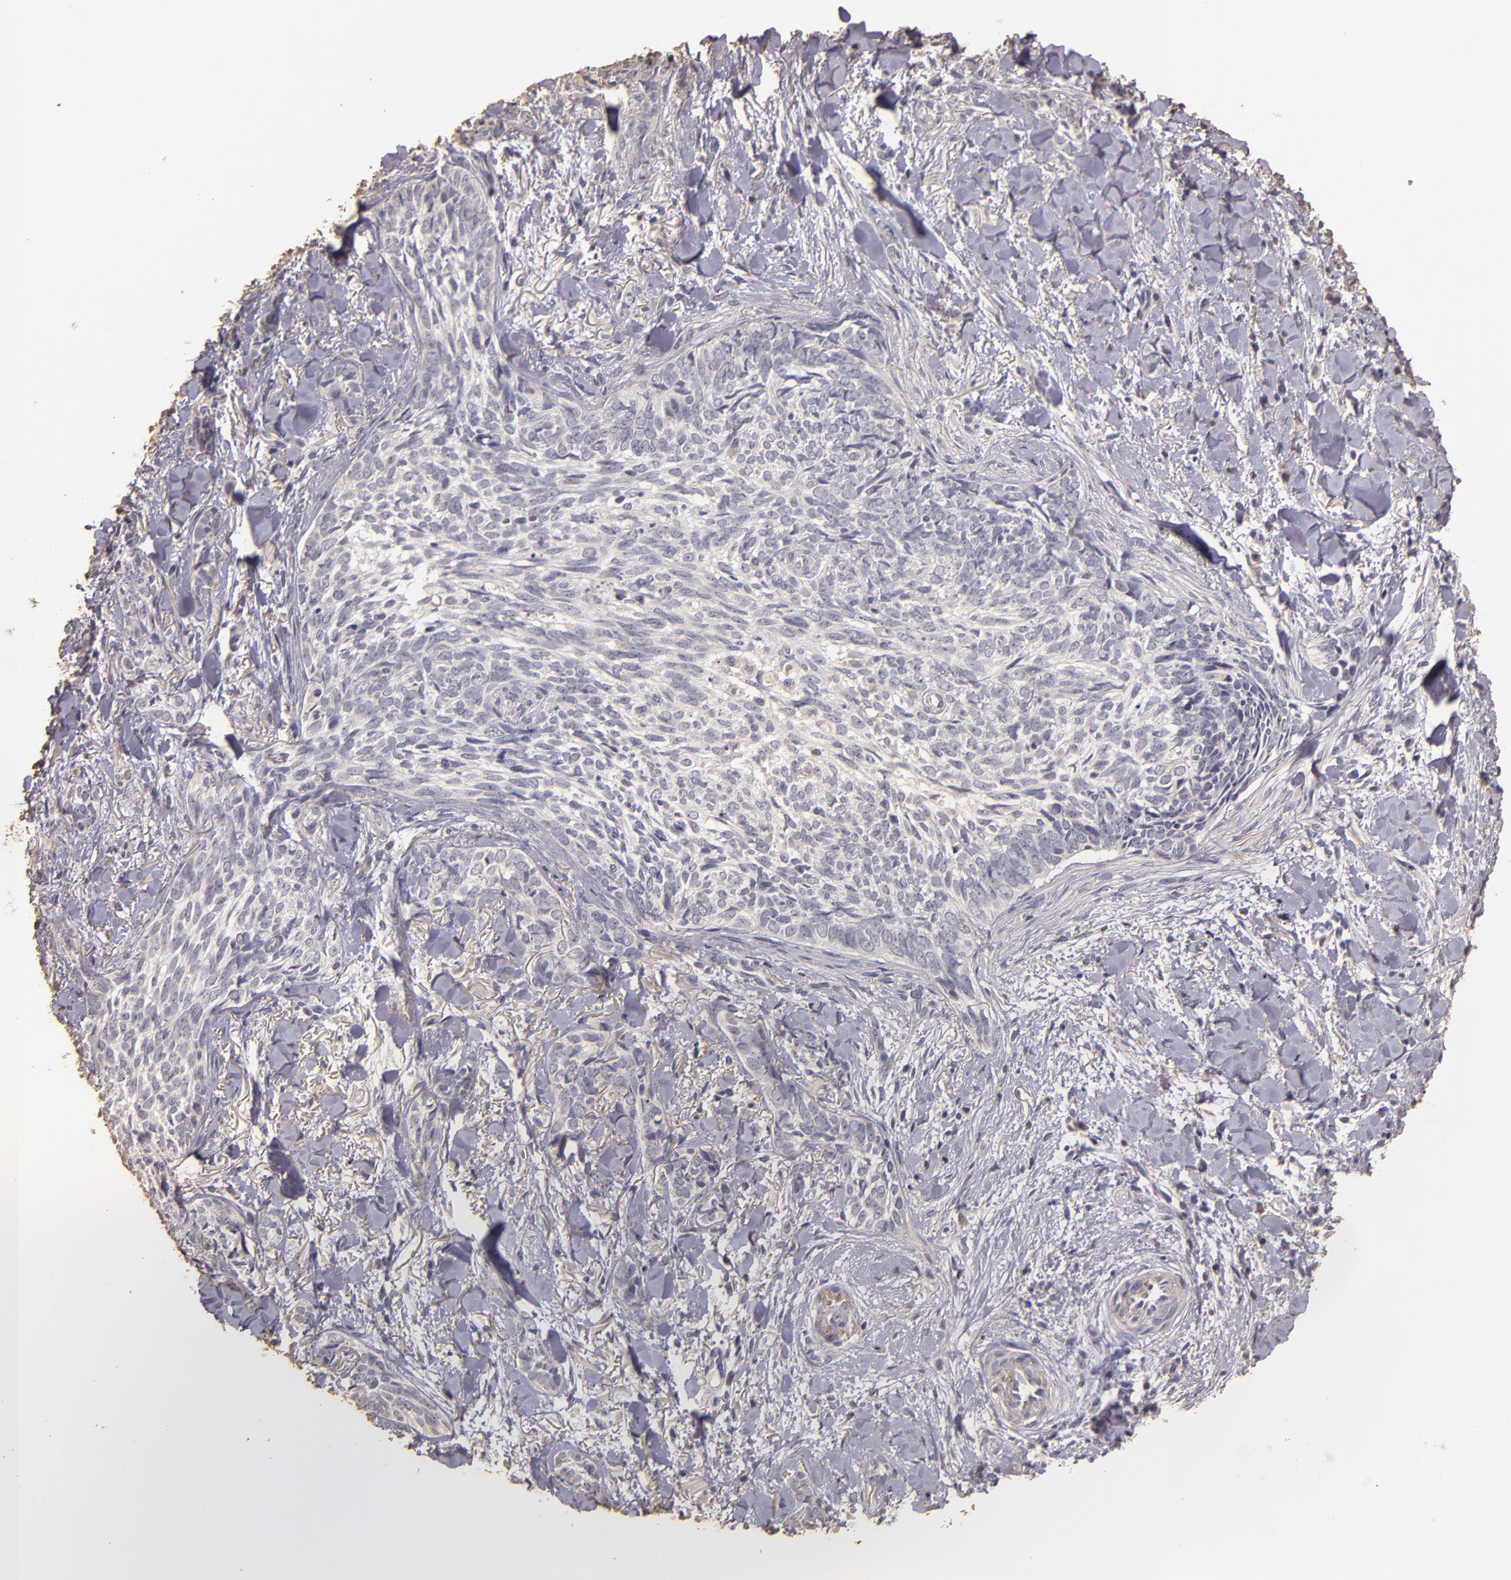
{"staining": {"intensity": "negative", "quantity": "none", "location": "none"}, "tissue": "skin cancer", "cell_type": "Tumor cells", "image_type": "cancer", "snomed": [{"axis": "morphology", "description": "Basal cell carcinoma"}, {"axis": "topography", "description": "Skin"}], "caption": "A micrograph of human skin cancer (basal cell carcinoma) is negative for staining in tumor cells.", "gene": "BCL2L13", "patient": {"sex": "female", "age": 81}}